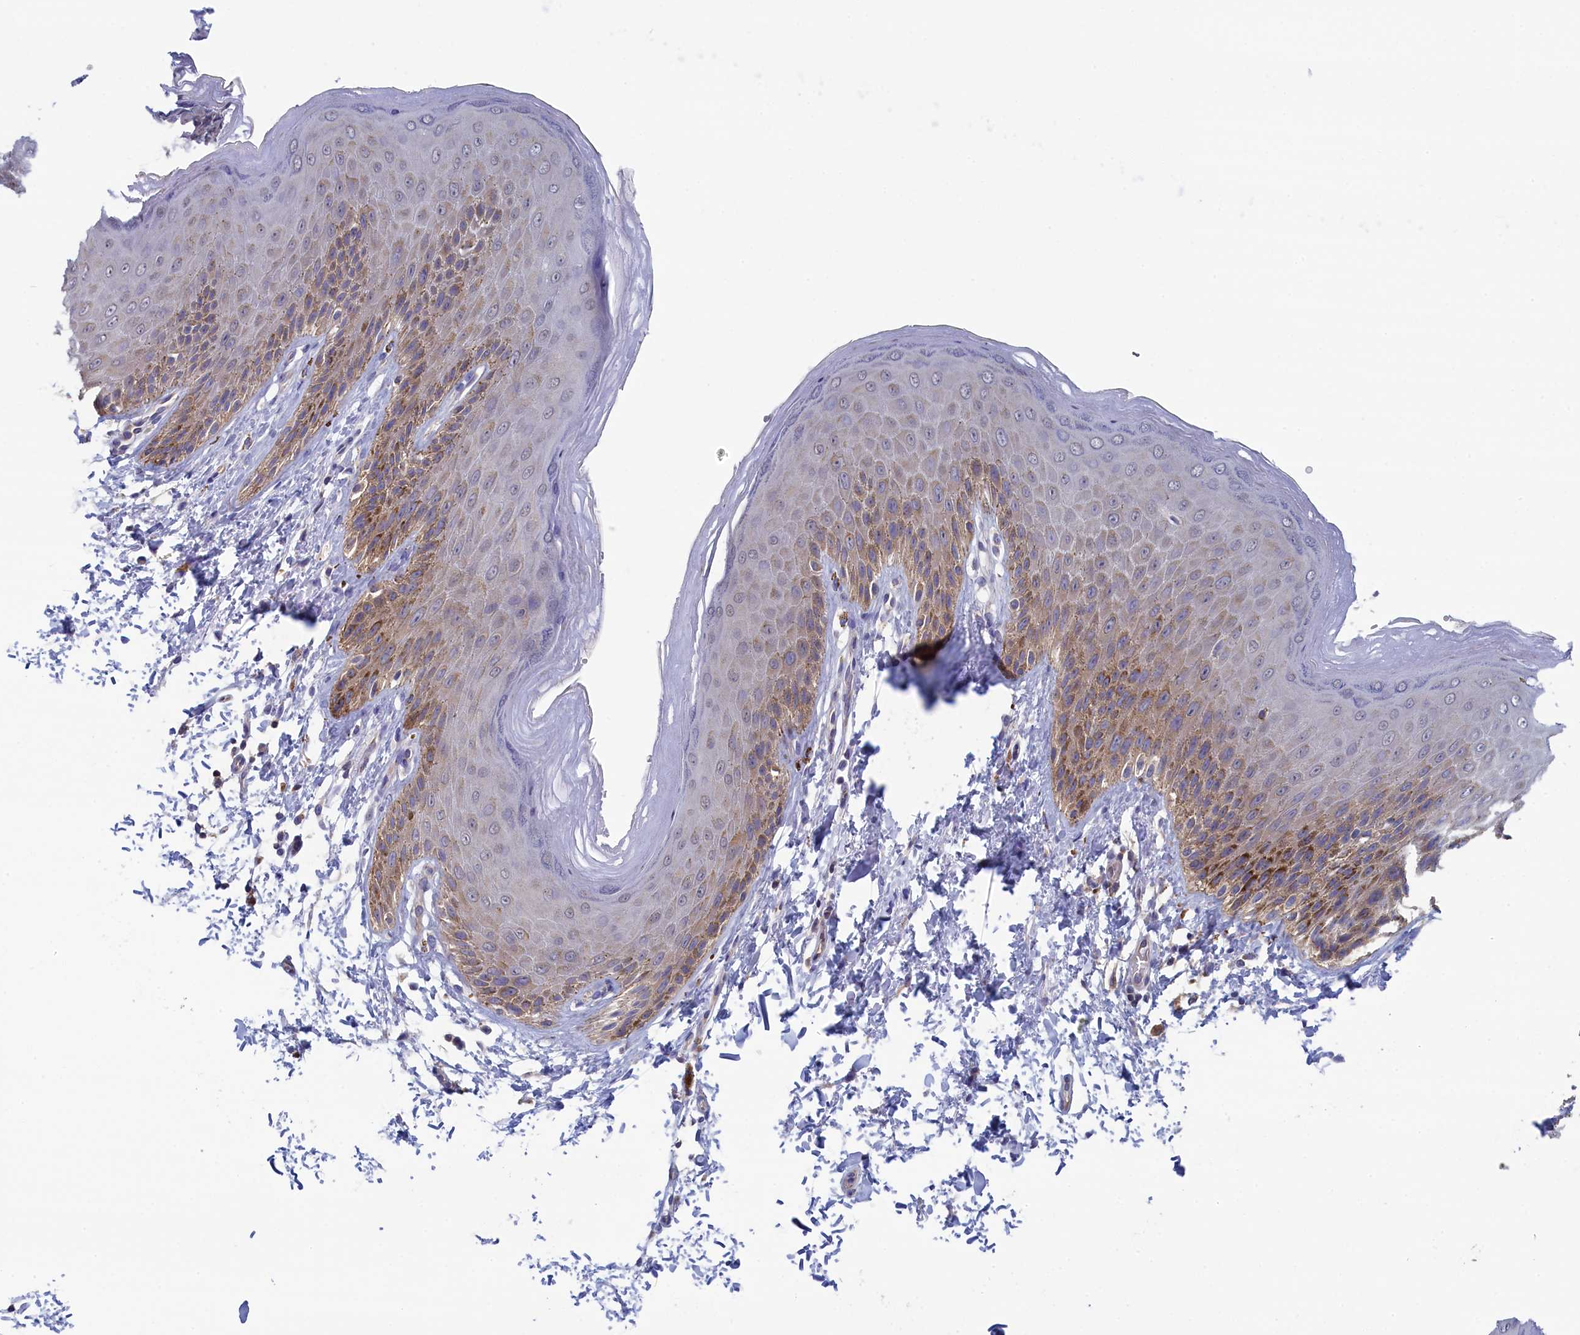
{"staining": {"intensity": "moderate", "quantity": "<25%", "location": "cytoplasmic/membranous"}, "tissue": "skin", "cell_type": "Epidermal cells", "image_type": "normal", "snomed": [{"axis": "morphology", "description": "Normal tissue, NOS"}, {"axis": "topography", "description": "Anal"}], "caption": "IHC of benign skin shows low levels of moderate cytoplasmic/membranous positivity in about <25% of epidermal cells. The staining is performed using DAB brown chromogen to label protein expression. The nuclei are counter-stained blue using hematoxylin.", "gene": "PGP", "patient": {"sex": "male", "age": 44}}